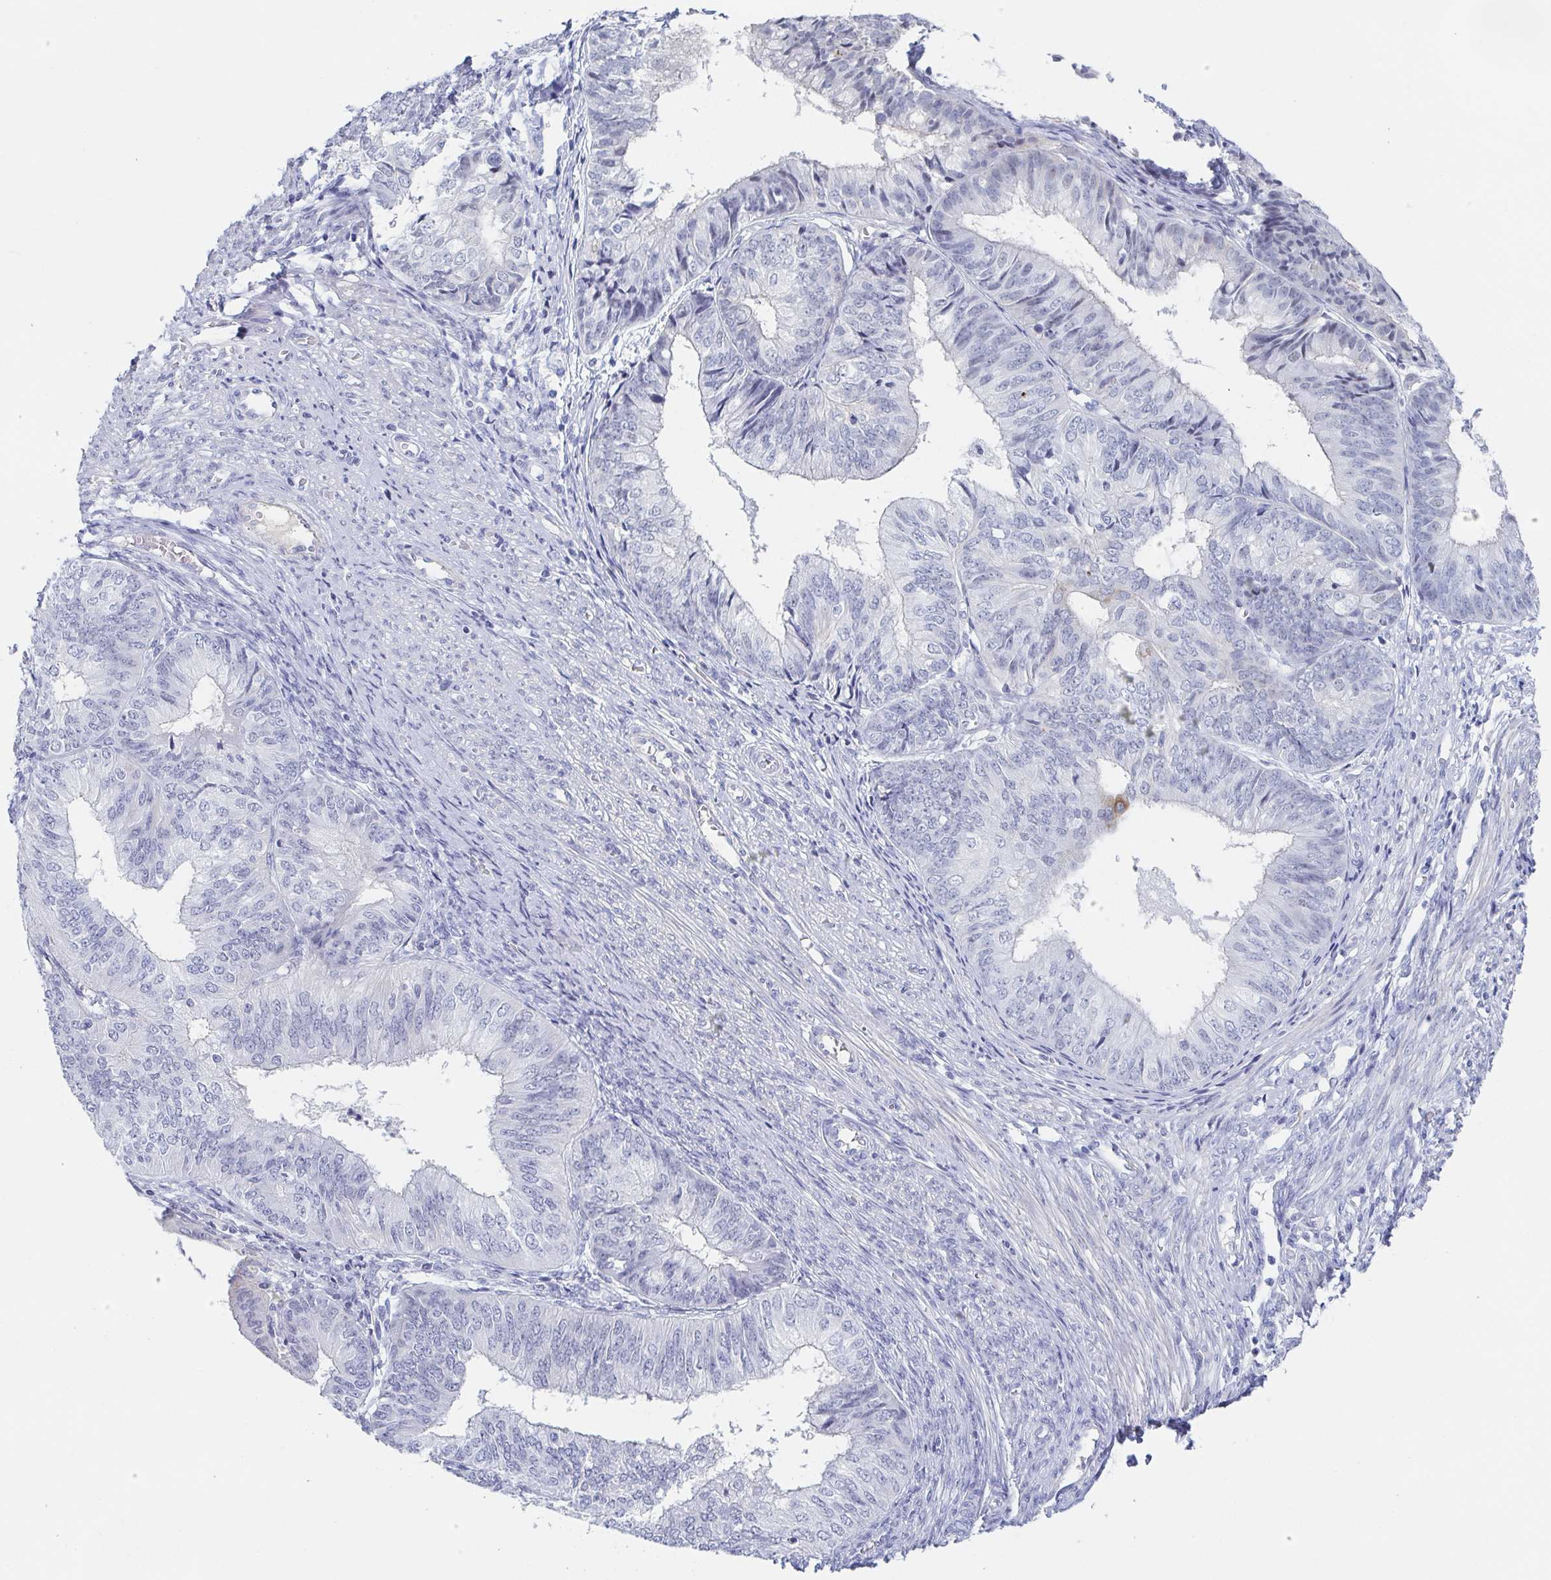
{"staining": {"intensity": "negative", "quantity": "none", "location": "none"}, "tissue": "endometrial cancer", "cell_type": "Tumor cells", "image_type": "cancer", "snomed": [{"axis": "morphology", "description": "Adenocarcinoma, NOS"}, {"axis": "topography", "description": "Endometrium"}], "caption": "Tumor cells show no significant staining in endometrial cancer (adenocarcinoma).", "gene": "RHOV", "patient": {"sex": "female", "age": 58}}